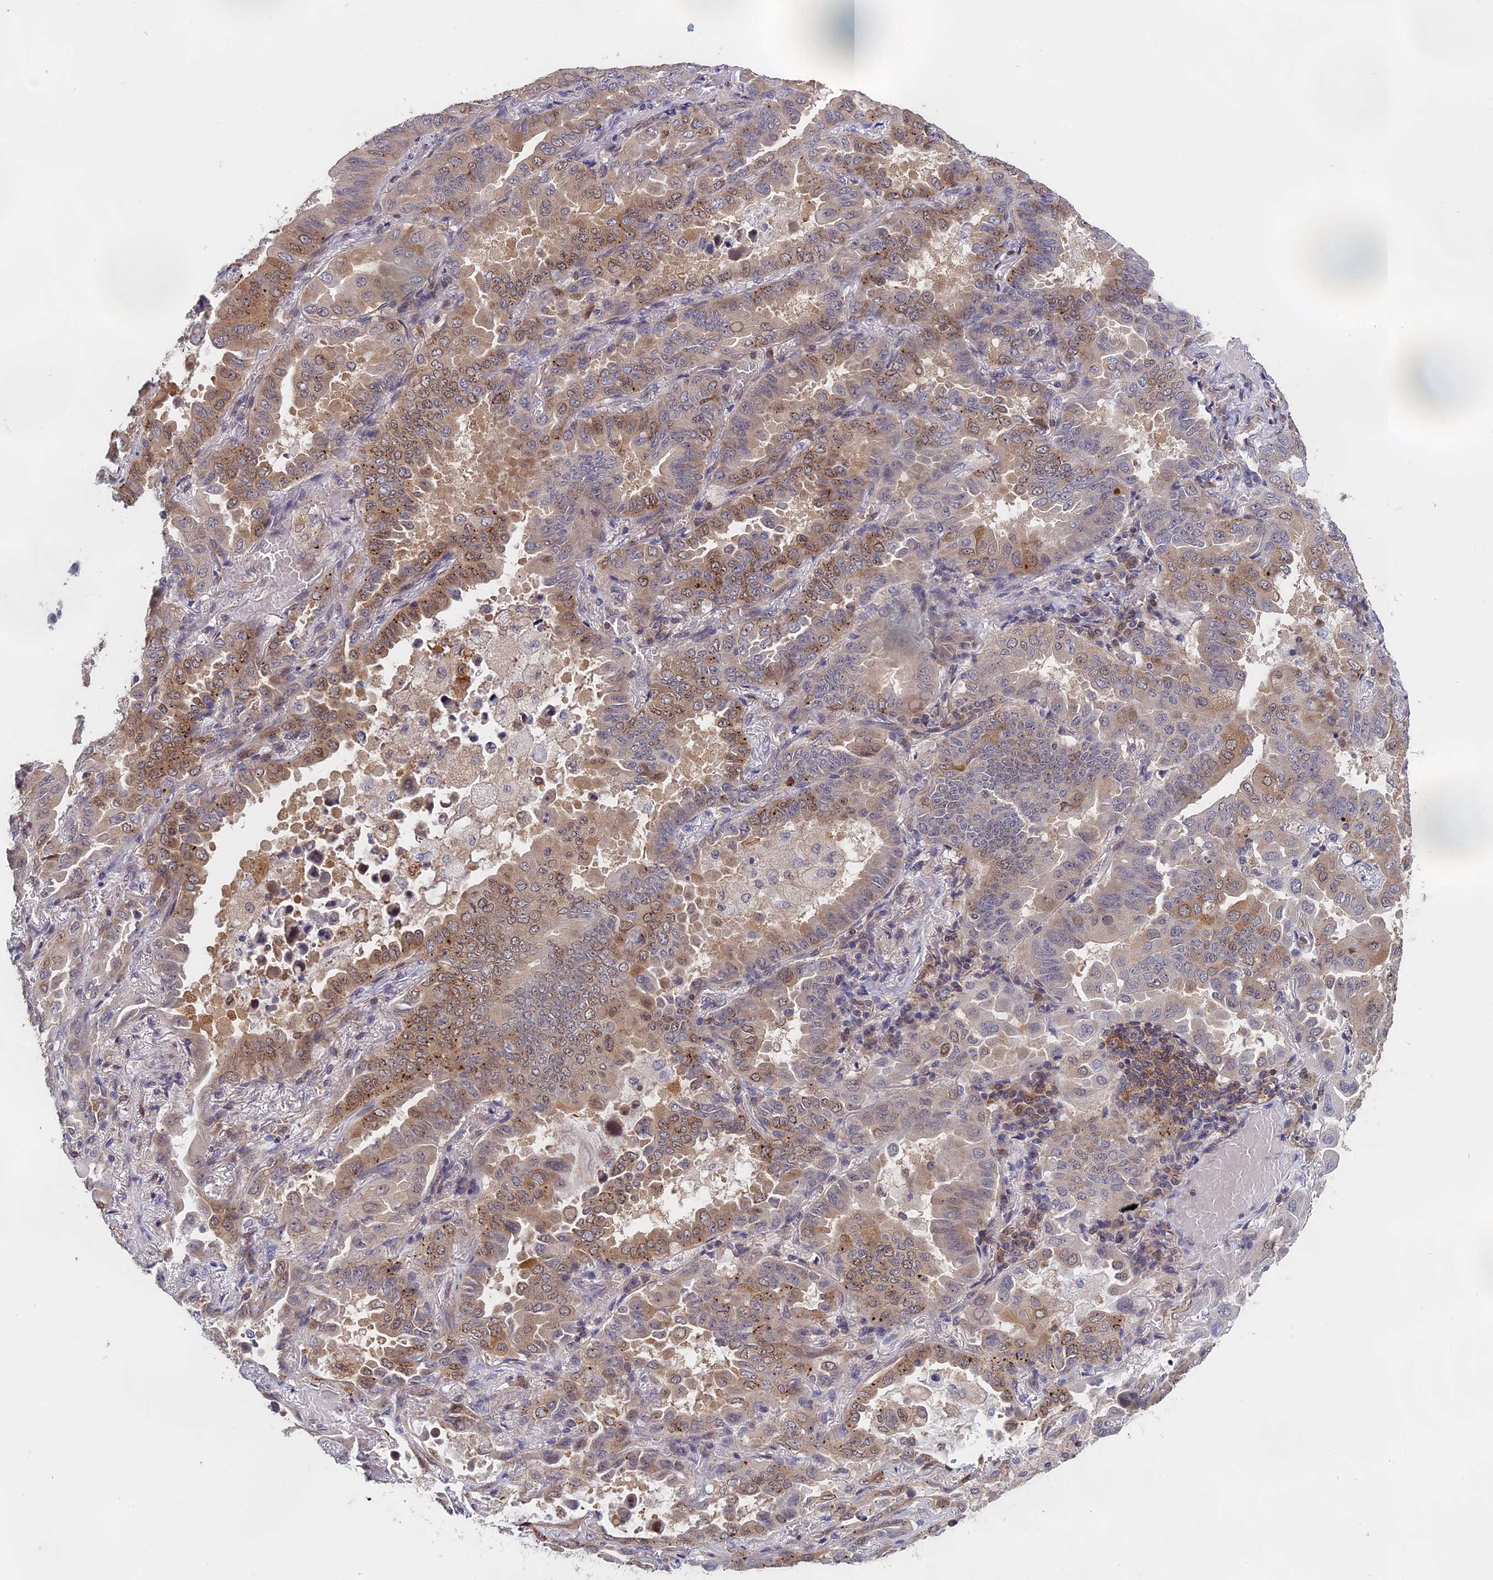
{"staining": {"intensity": "moderate", "quantity": "25%-75%", "location": "cytoplasmic/membranous,nuclear"}, "tissue": "lung cancer", "cell_type": "Tumor cells", "image_type": "cancer", "snomed": [{"axis": "morphology", "description": "Adenocarcinoma, NOS"}, {"axis": "topography", "description": "Lung"}], "caption": "Adenocarcinoma (lung) stained with a brown dye shows moderate cytoplasmic/membranous and nuclear positive staining in about 25%-75% of tumor cells.", "gene": "NAA10", "patient": {"sex": "male", "age": 64}}